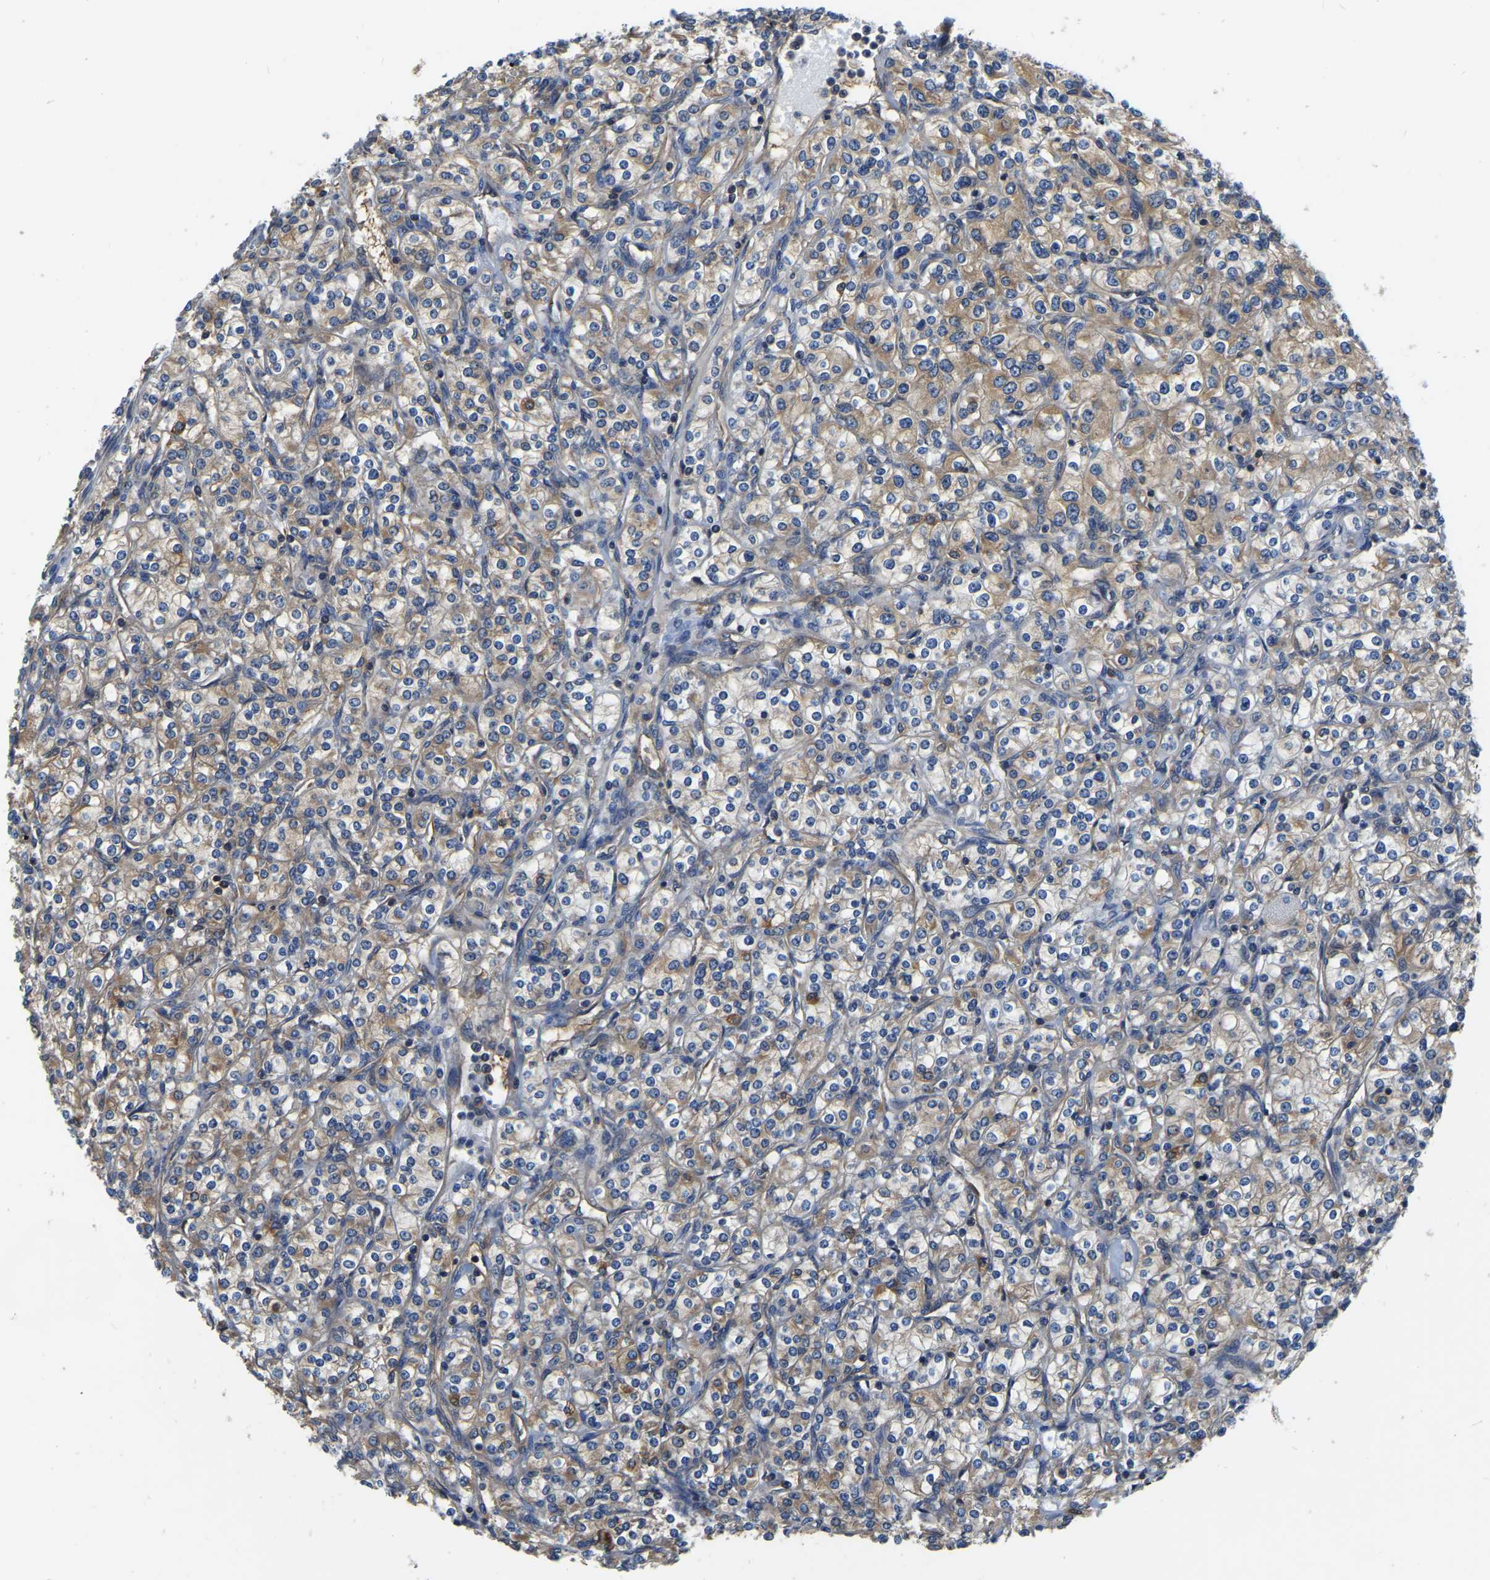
{"staining": {"intensity": "moderate", "quantity": ">75%", "location": "cytoplasmic/membranous"}, "tissue": "renal cancer", "cell_type": "Tumor cells", "image_type": "cancer", "snomed": [{"axis": "morphology", "description": "Adenocarcinoma, NOS"}, {"axis": "topography", "description": "Kidney"}], "caption": "Protein staining of adenocarcinoma (renal) tissue reveals moderate cytoplasmic/membranous staining in approximately >75% of tumor cells.", "gene": "GARS1", "patient": {"sex": "male", "age": 77}}